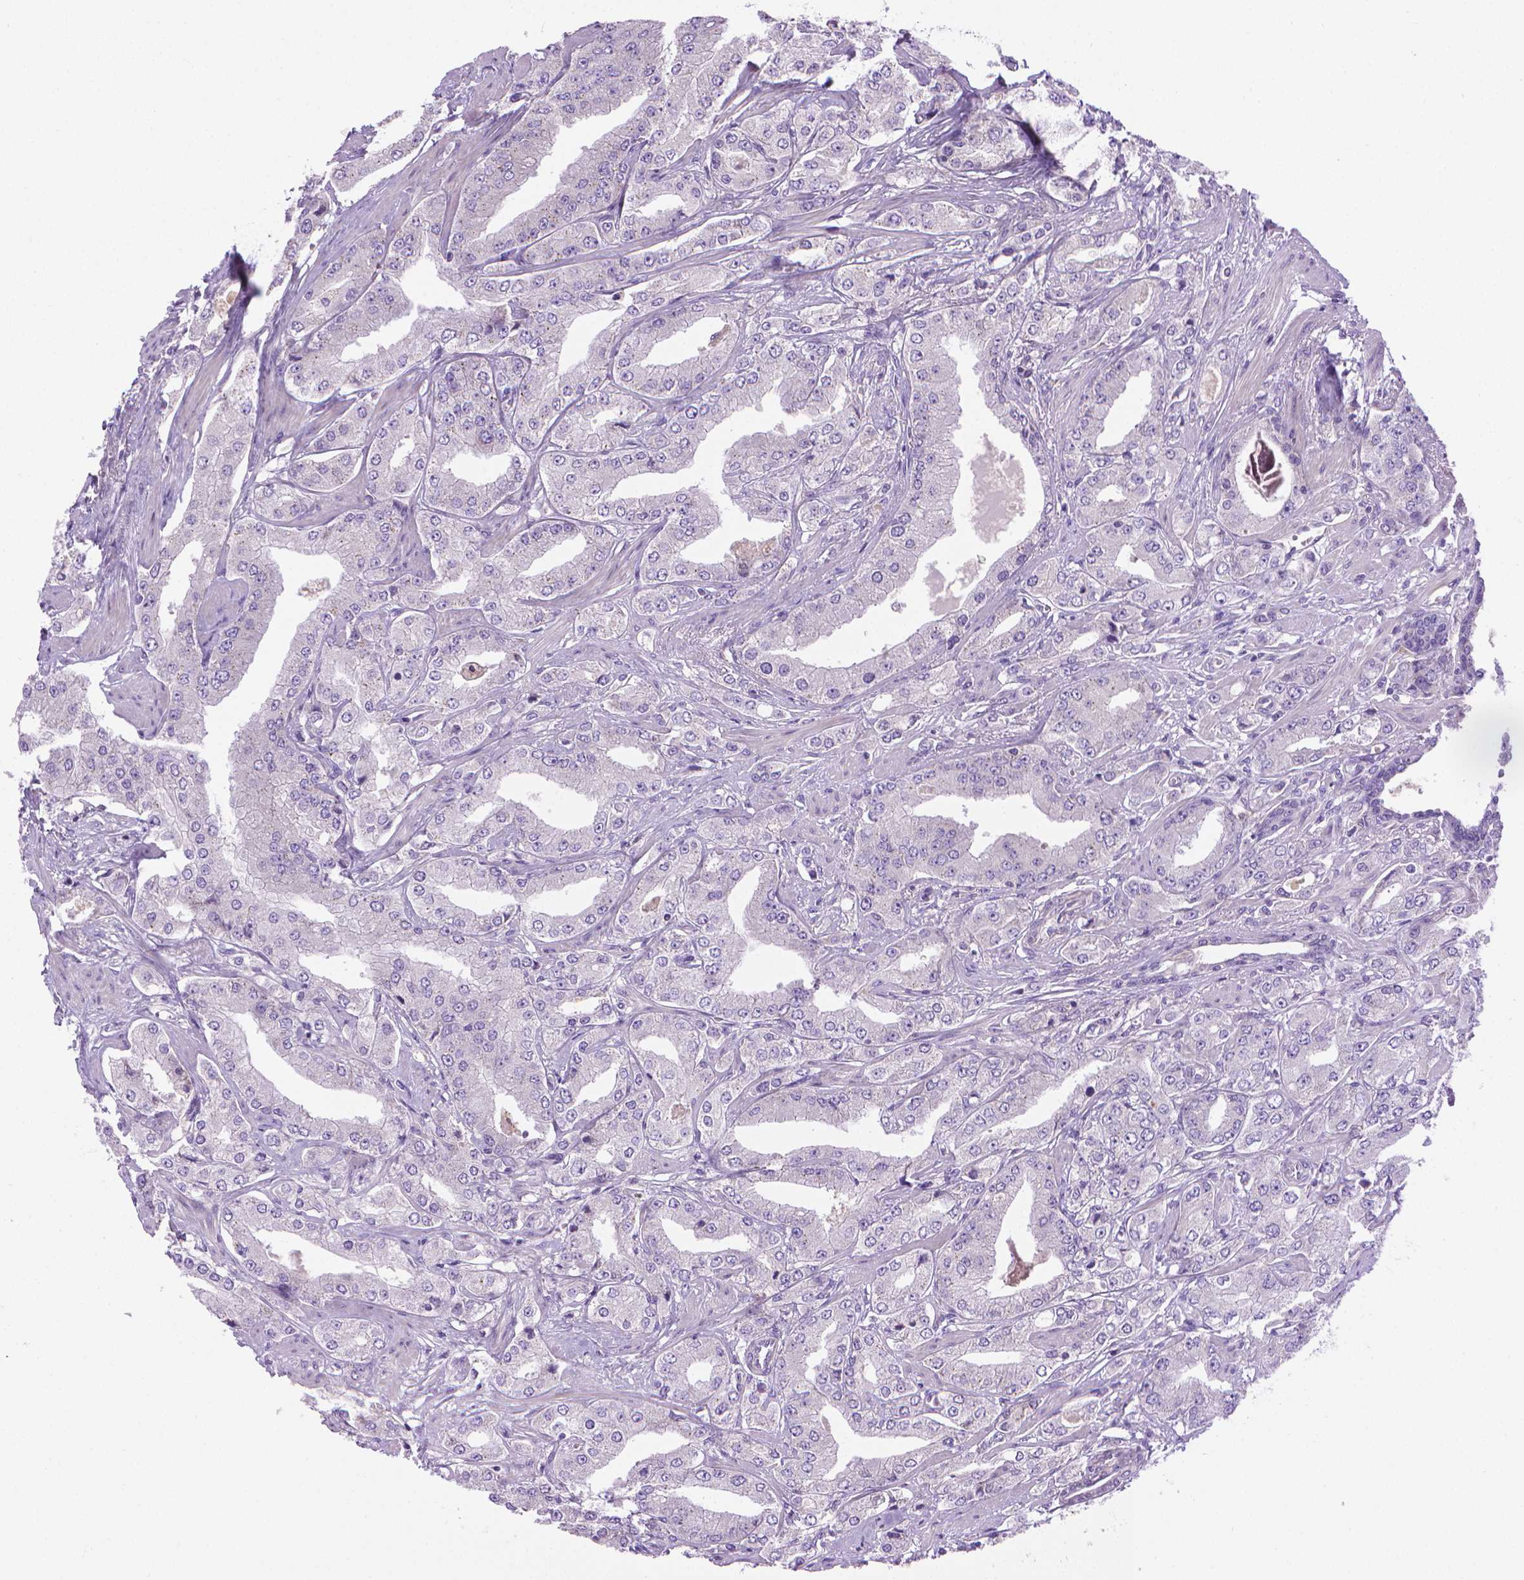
{"staining": {"intensity": "negative", "quantity": "none", "location": "none"}, "tissue": "prostate cancer", "cell_type": "Tumor cells", "image_type": "cancer", "snomed": [{"axis": "morphology", "description": "Adenocarcinoma, Low grade"}, {"axis": "topography", "description": "Prostate"}], "caption": "Prostate cancer was stained to show a protein in brown. There is no significant staining in tumor cells.", "gene": "SLC51B", "patient": {"sex": "male", "age": 60}}